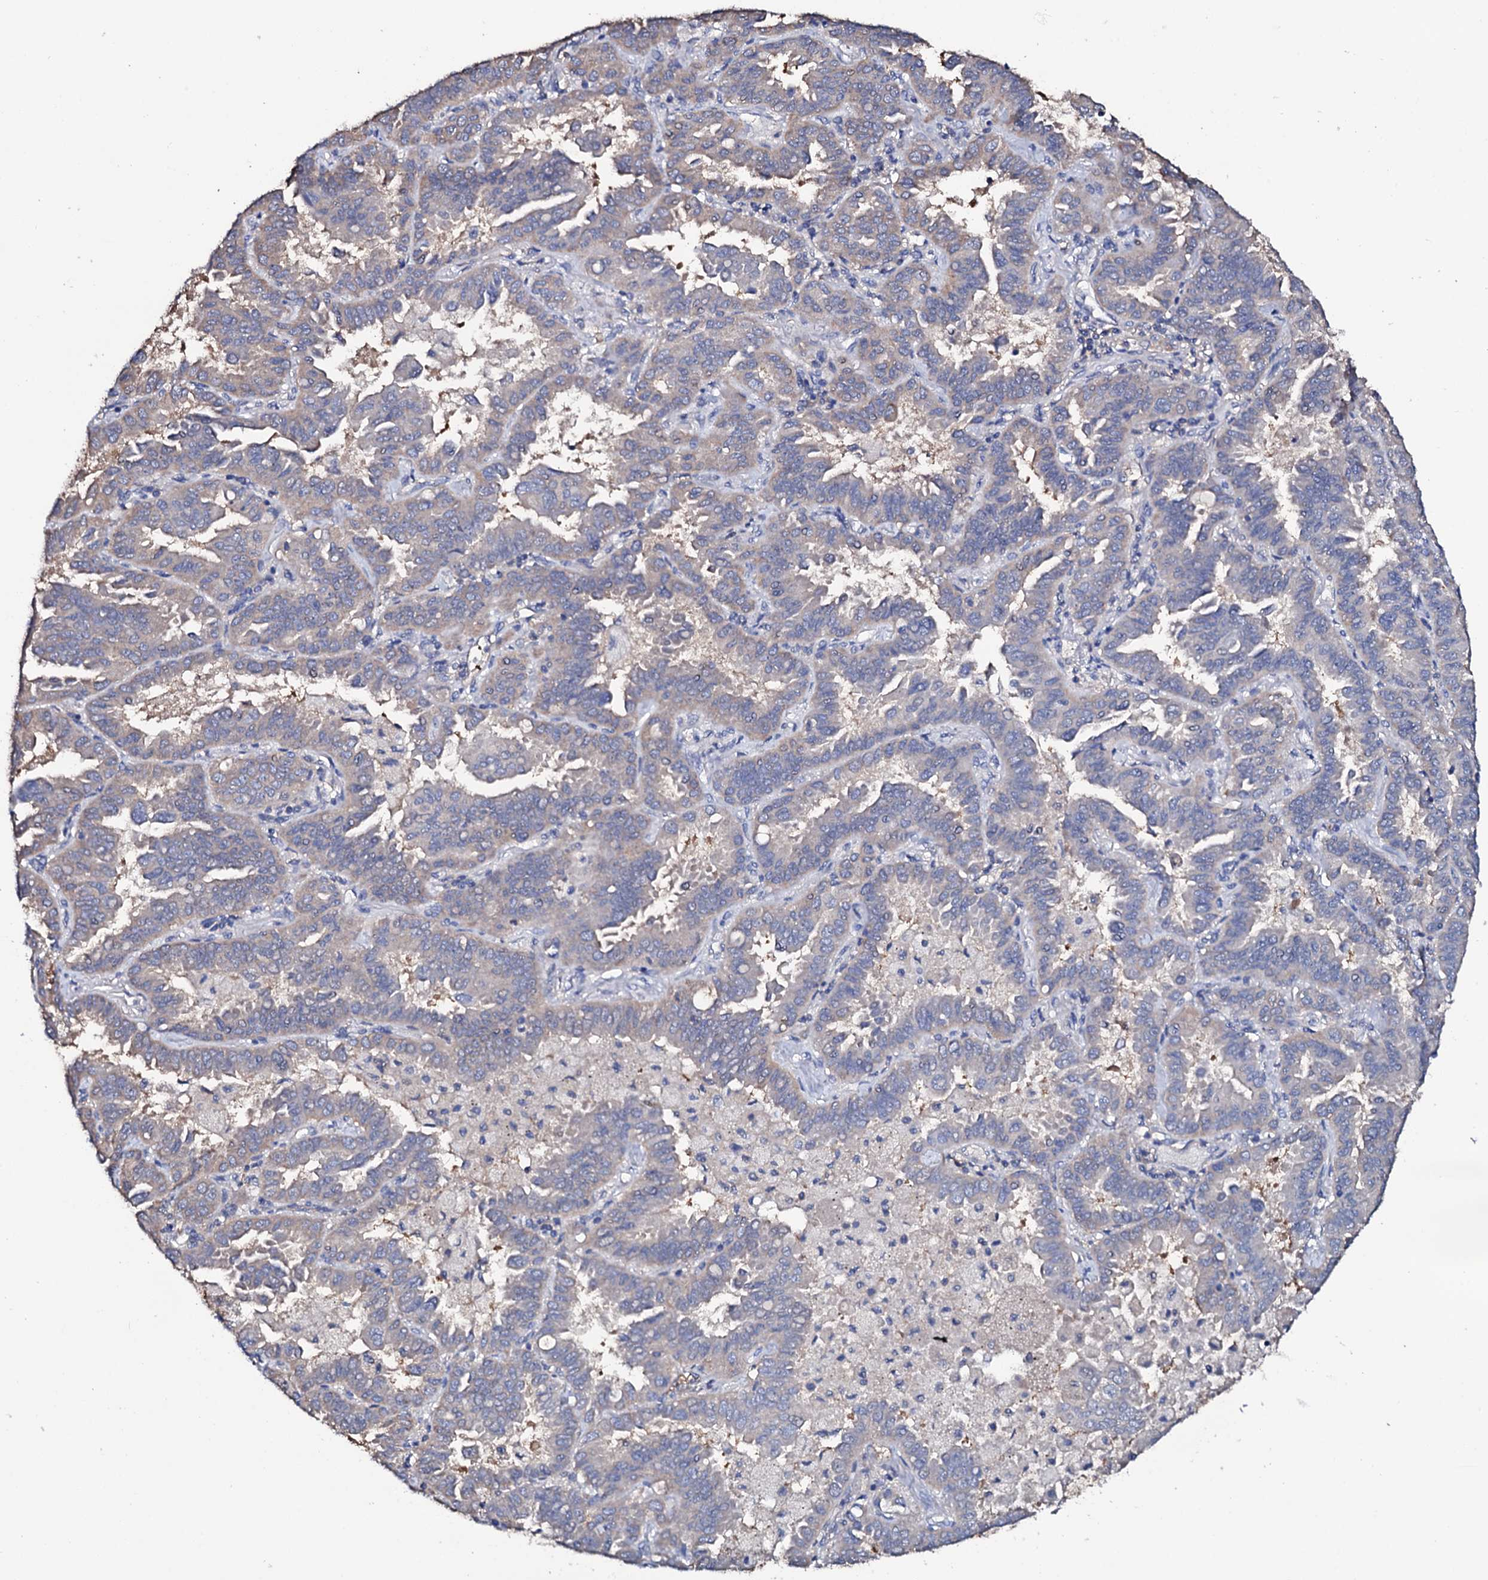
{"staining": {"intensity": "weak", "quantity": "<25%", "location": "cytoplasmic/membranous"}, "tissue": "lung cancer", "cell_type": "Tumor cells", "image_type": "cancer", "snomed": [{"axis": "morphology", "description": "Adenocarcinoma, NOS"}, {"axis": "topography", "description": "Lung"}], "caption": "Immunohistochemical staining of lung adenocarcinoma displays no significant staining in tumor cells. (Immunohistochemistry (ihc), brightfield microscopy, high magnification).", "gene": "TCAF2", "patient": {"sex": "male", "age": 64}}